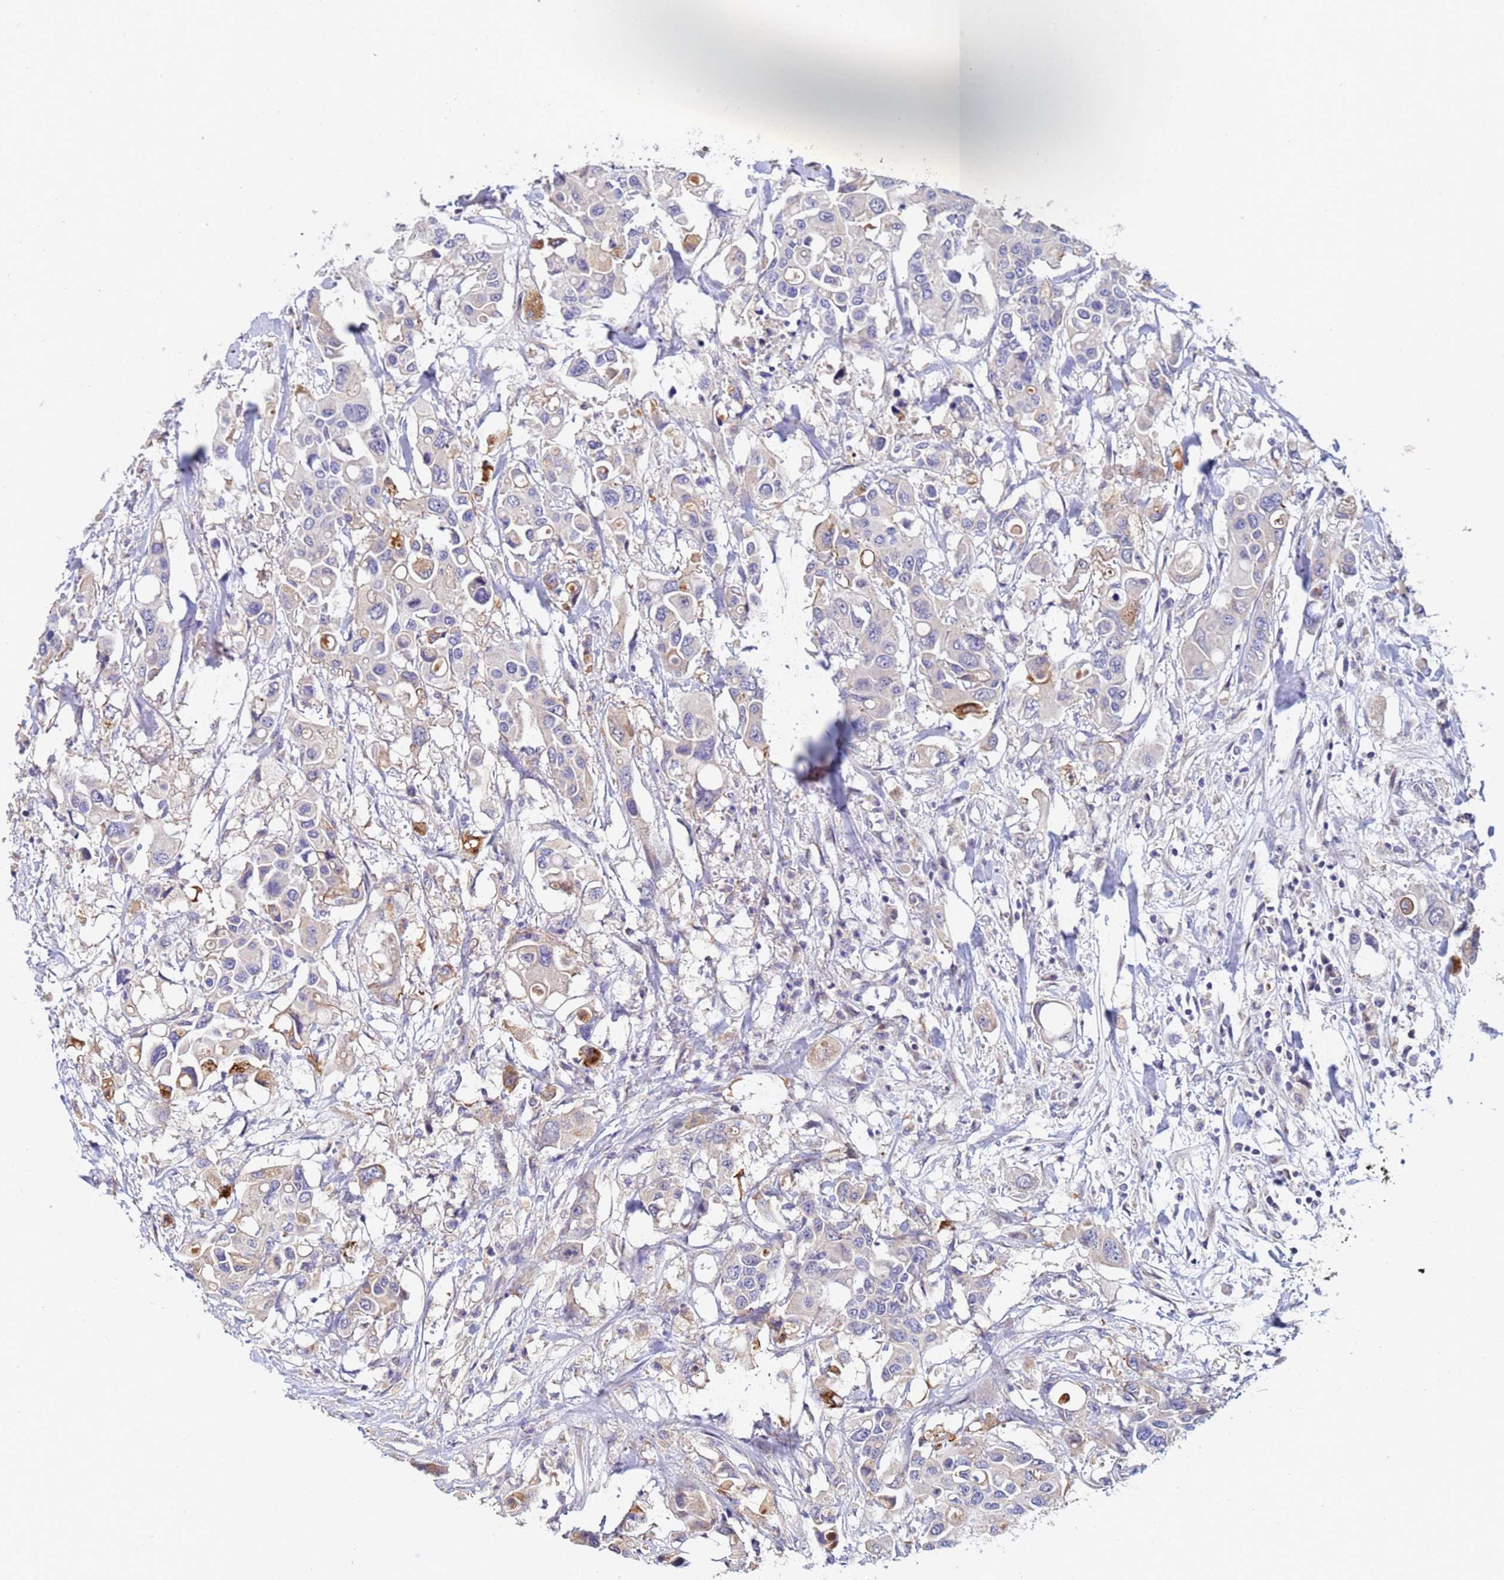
{"staining": {"intensity": "weak", "quantity": "<25%", "location": "cytoplasmic/membranous"}, "tissue": "colorectal cancer", "cell_type": "Tumor cells", "image_type": "cancer", "snomed": [{"axis": "morphology", "description": "Adenocarcinoma, NOS"}, {"axis": "topography", "description": "Colon"}], "caption": "An image of adenocarcinoma (colorectal) stained for a protein shows no brown staining in tumor cells. (Stains: DAB (3,3'-diaminobenzidine) IHC with hematoxylin counter stain, Microscopy: brightfield microscopy at high magnification).", "gene": "CDC34", "patient": {"sex": "male", "age": 77}}